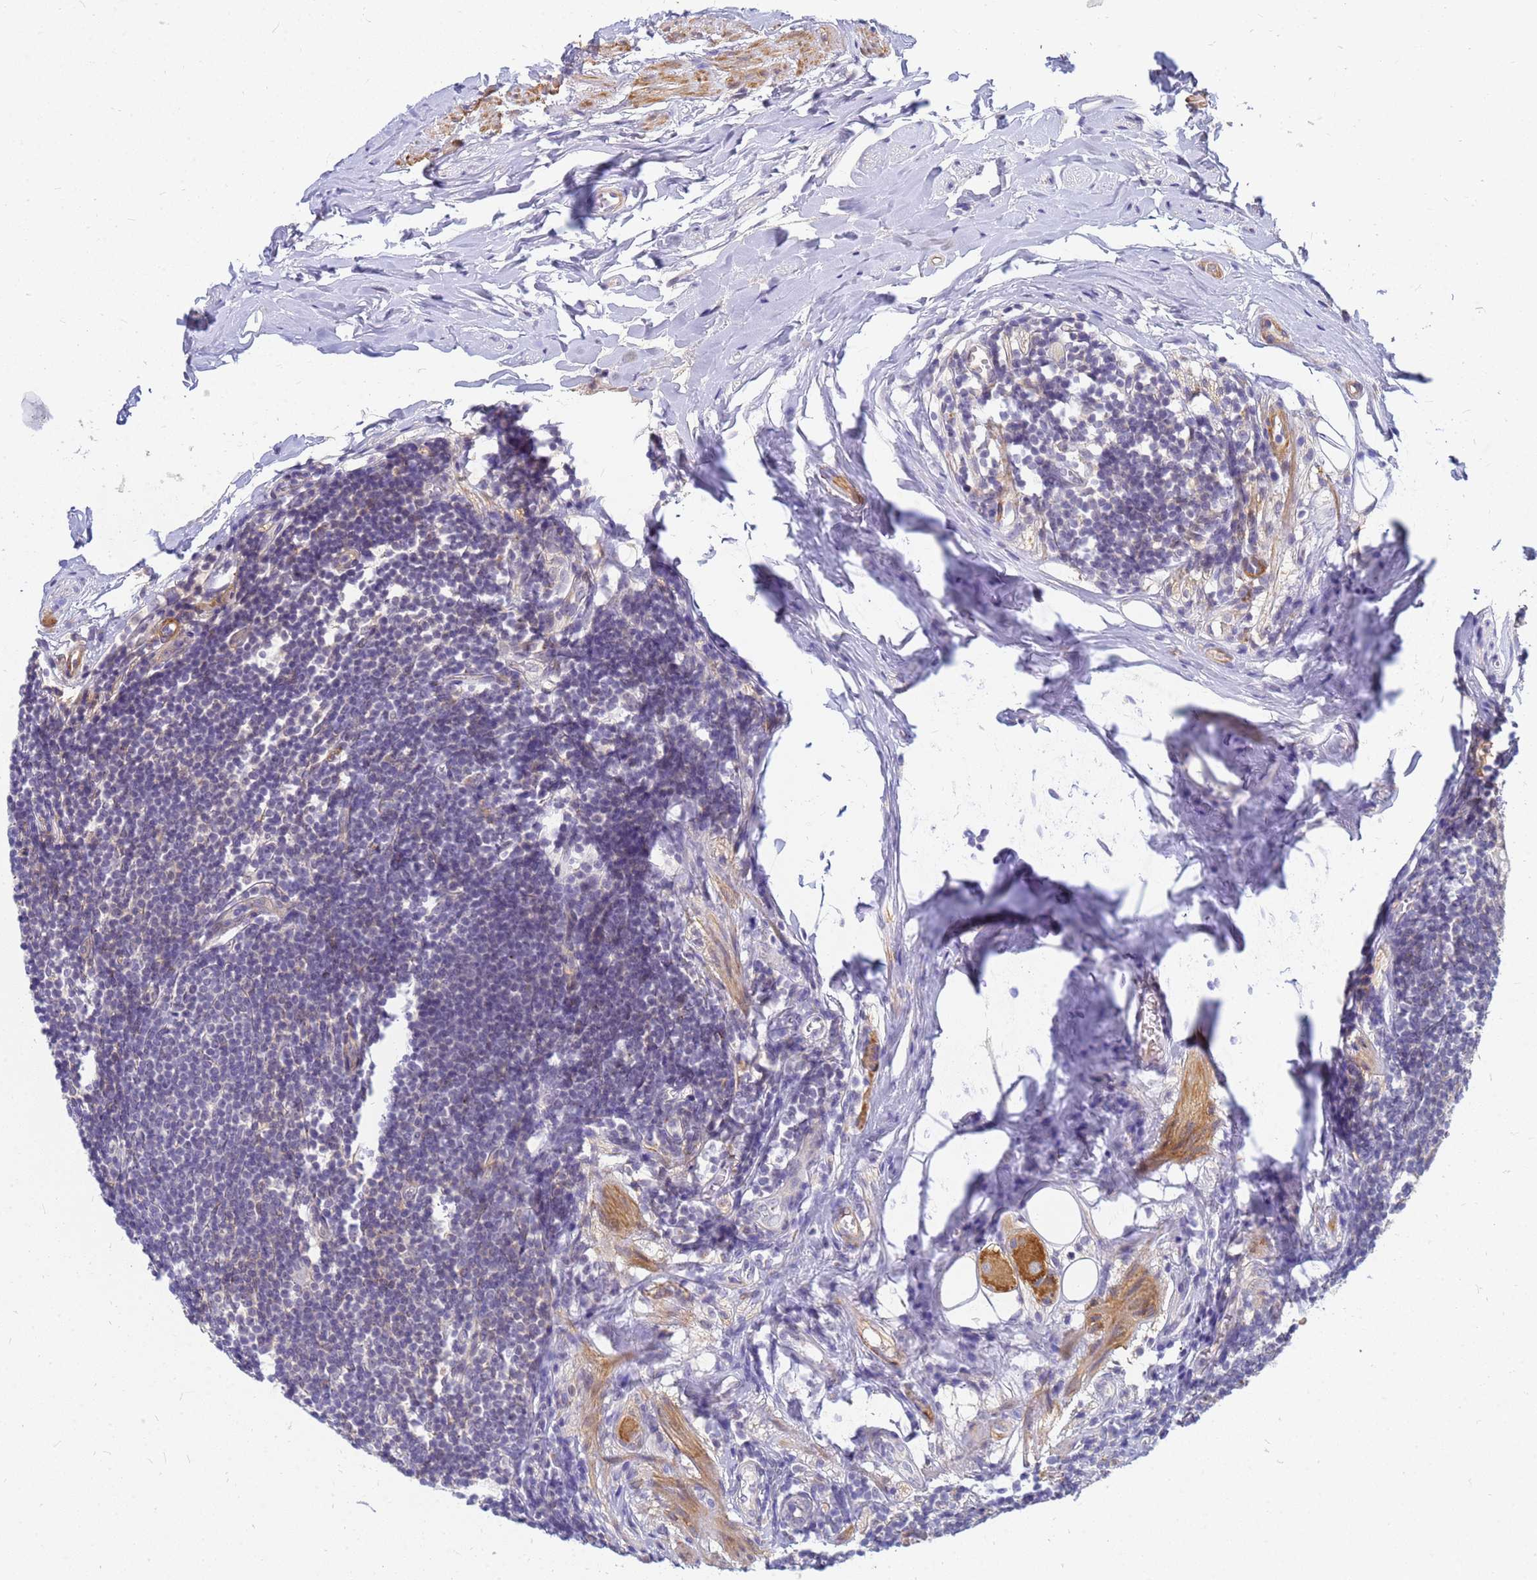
{"staining": {"intensity": "weak", "quantity": "<25%", "location": "cytoplasmic/membranous"}, "tissue": "appendix", "cell_type": "Glandular cells", "image_type": "normal", "snomed": [{"axis": "morphology", "description": "Normal tissue, NOS"}, {"axis": "topography", "description": "Appendix"}], "caption": "A high-resolution image shows immunohistochemistry staining of unremarkable appendix, which demonstrates no significant staining in glandular cells. (DAB (3,3'-diaminobenzidine) immunohistochemistry (IHC), high magnification).", "gene": "SRGAP3", "patient": {"sex": "female", "age": 62}}